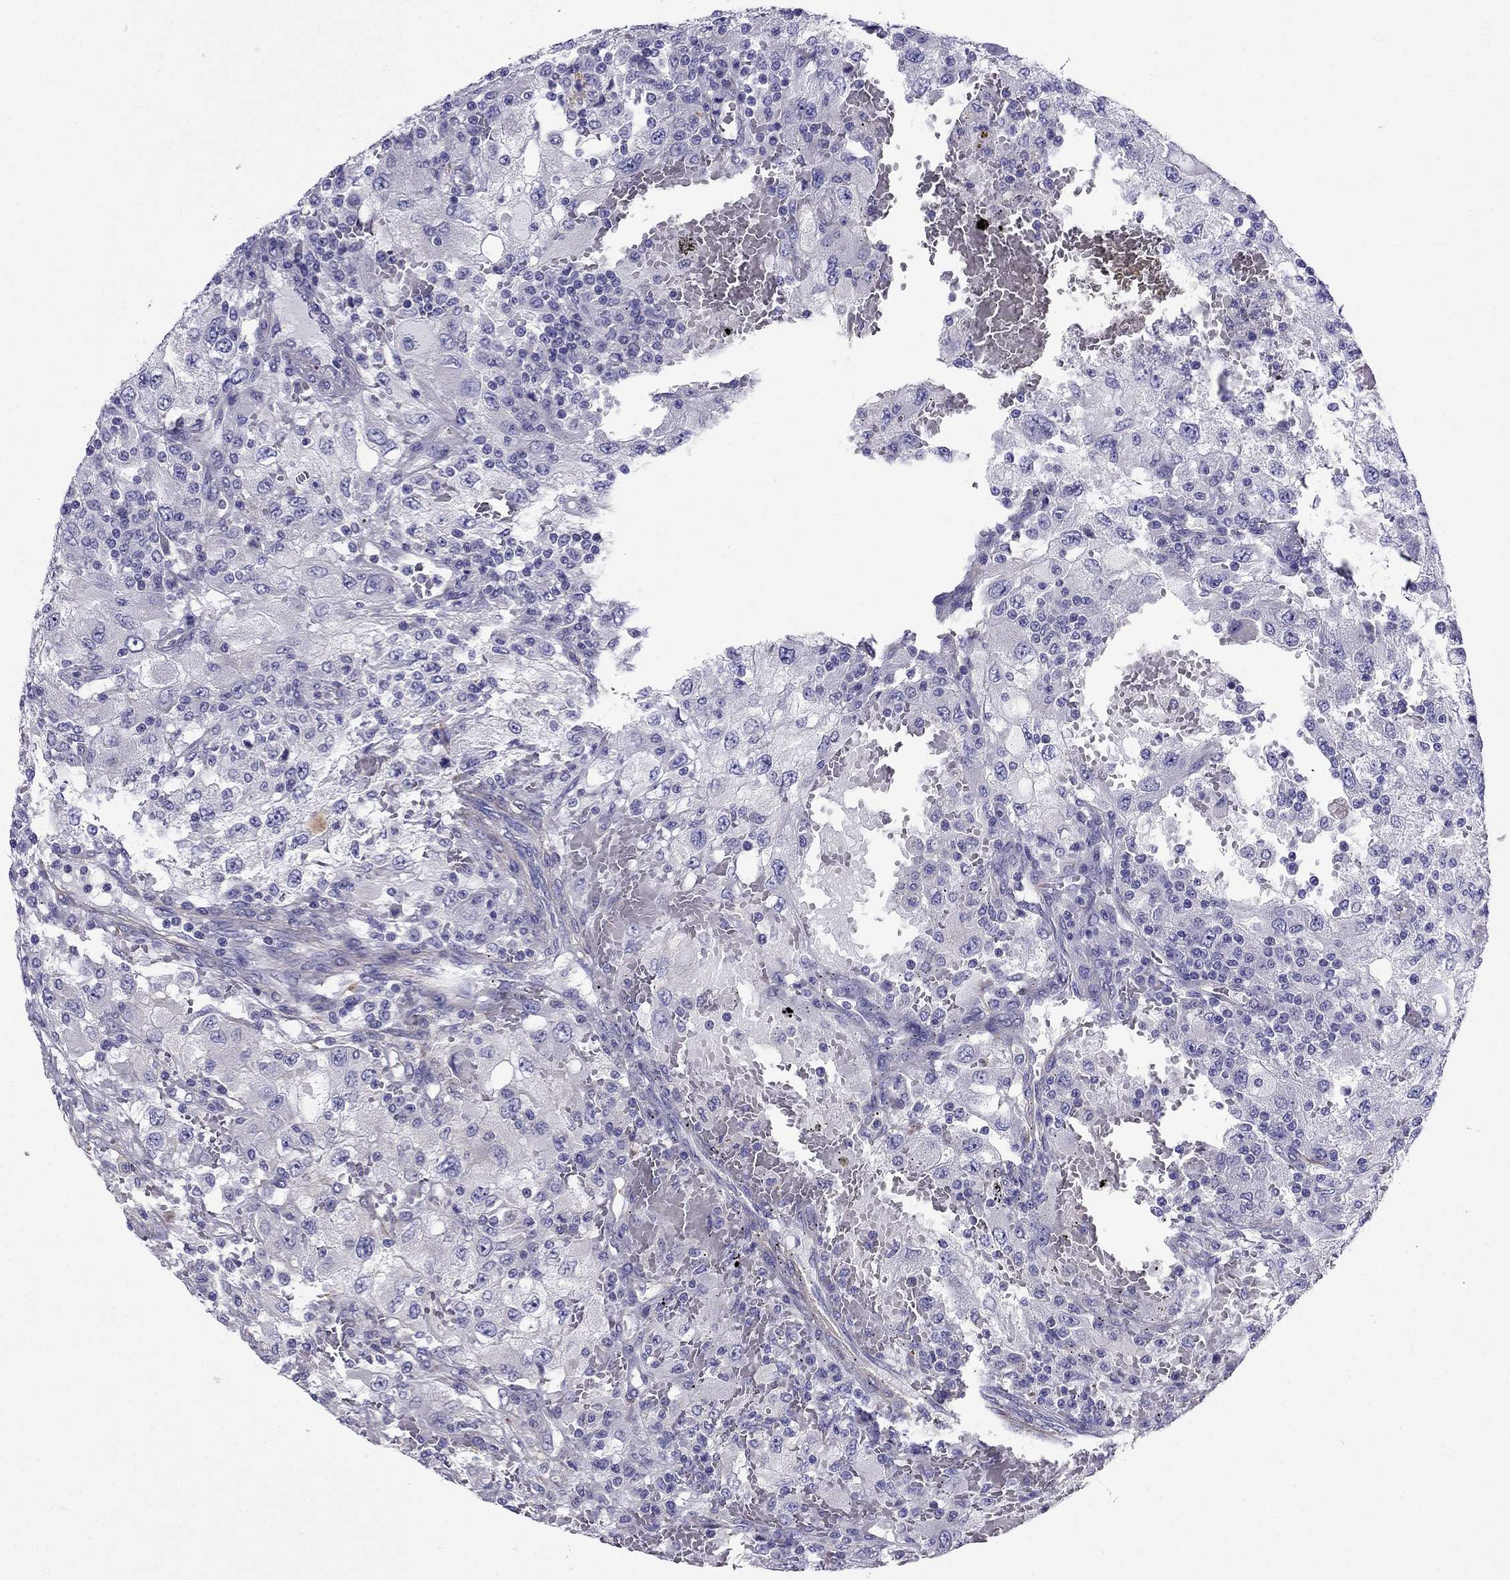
{"staining": {"intensity": "negative", "quantity": "none", "location": "none"}, "tissue": "renal cancer", "cell_type": "Tumor cells", "image_type": "cancer", "snomed": [{"axis": "morphology", "description": "Adenocarcinoma, NOS"}, {"axis": "topography", "description": "Kidney"}], "caption": "Renal adenocarcinoma stained for a protein using IHC displays no expression tumor cells.", "gene": "GPR50", "patient": {"sex": "female", "age": 67}}